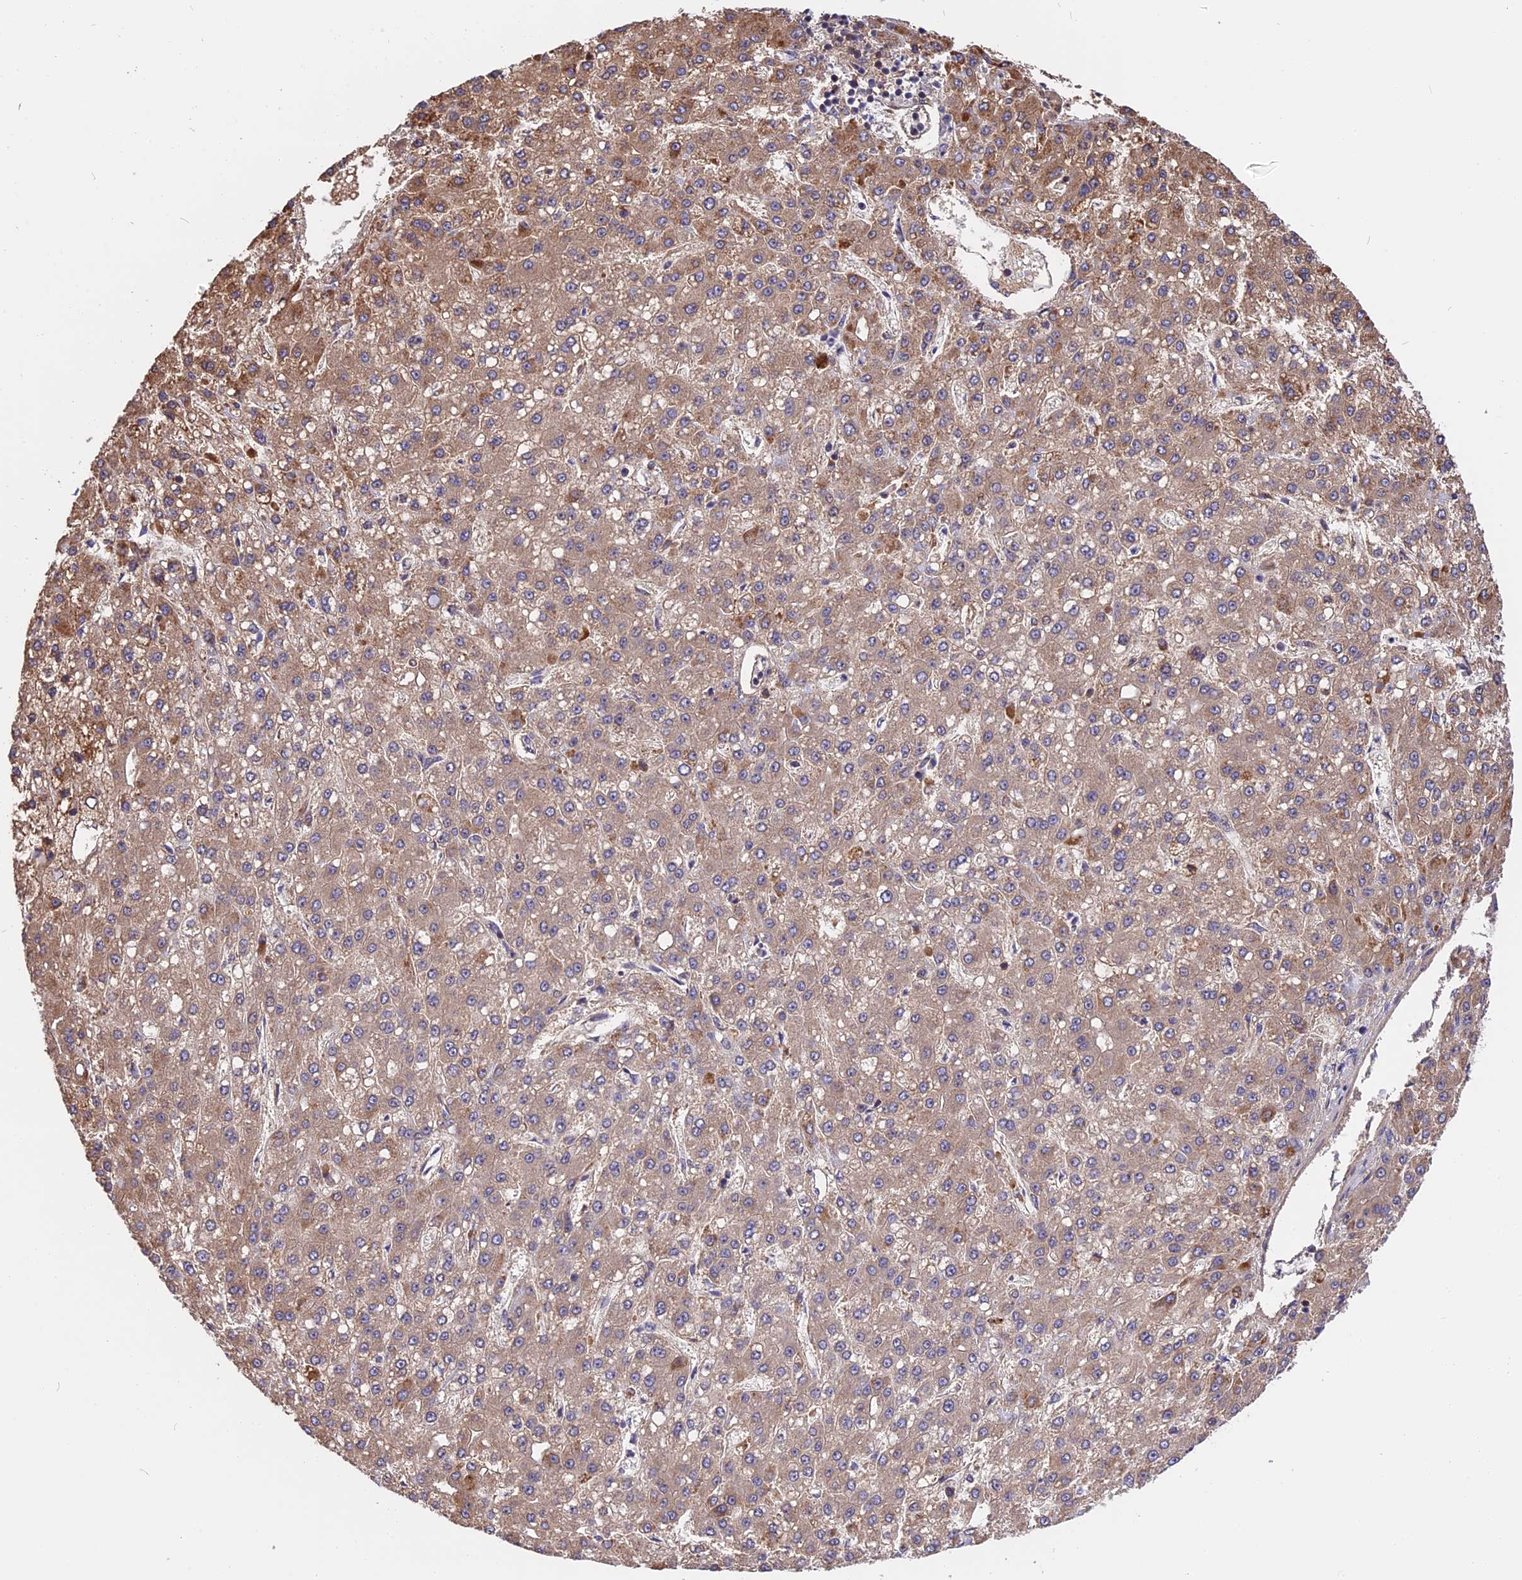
{"staining": {"intensity": "moderate", "quantity": ">75%", "location": "cytoplasmic/membranous"}, "tissue": "liver cancer", "cell_type": "Tumor cells", "image_type": "cancer", "snomed": [{"axis": "morphology", "description": "Carcinoma, Hepatocellular, NOS"}, {"axis": "topography", "description": "Liver"}], "caption": "Immunohistochemistry (IHC) photomicrograph of neoplastic tissue: human hepatocellular carcinoma (liver) stained using IHC demonstrates medium levels of moderate protein expression localized specifically in the cytoplasmic/membranous of tumor cells, appearing as a cytoplasmic/membranous brown color.", "gene": "RERGL", "patient": {"sex": "male", "age": 67}}